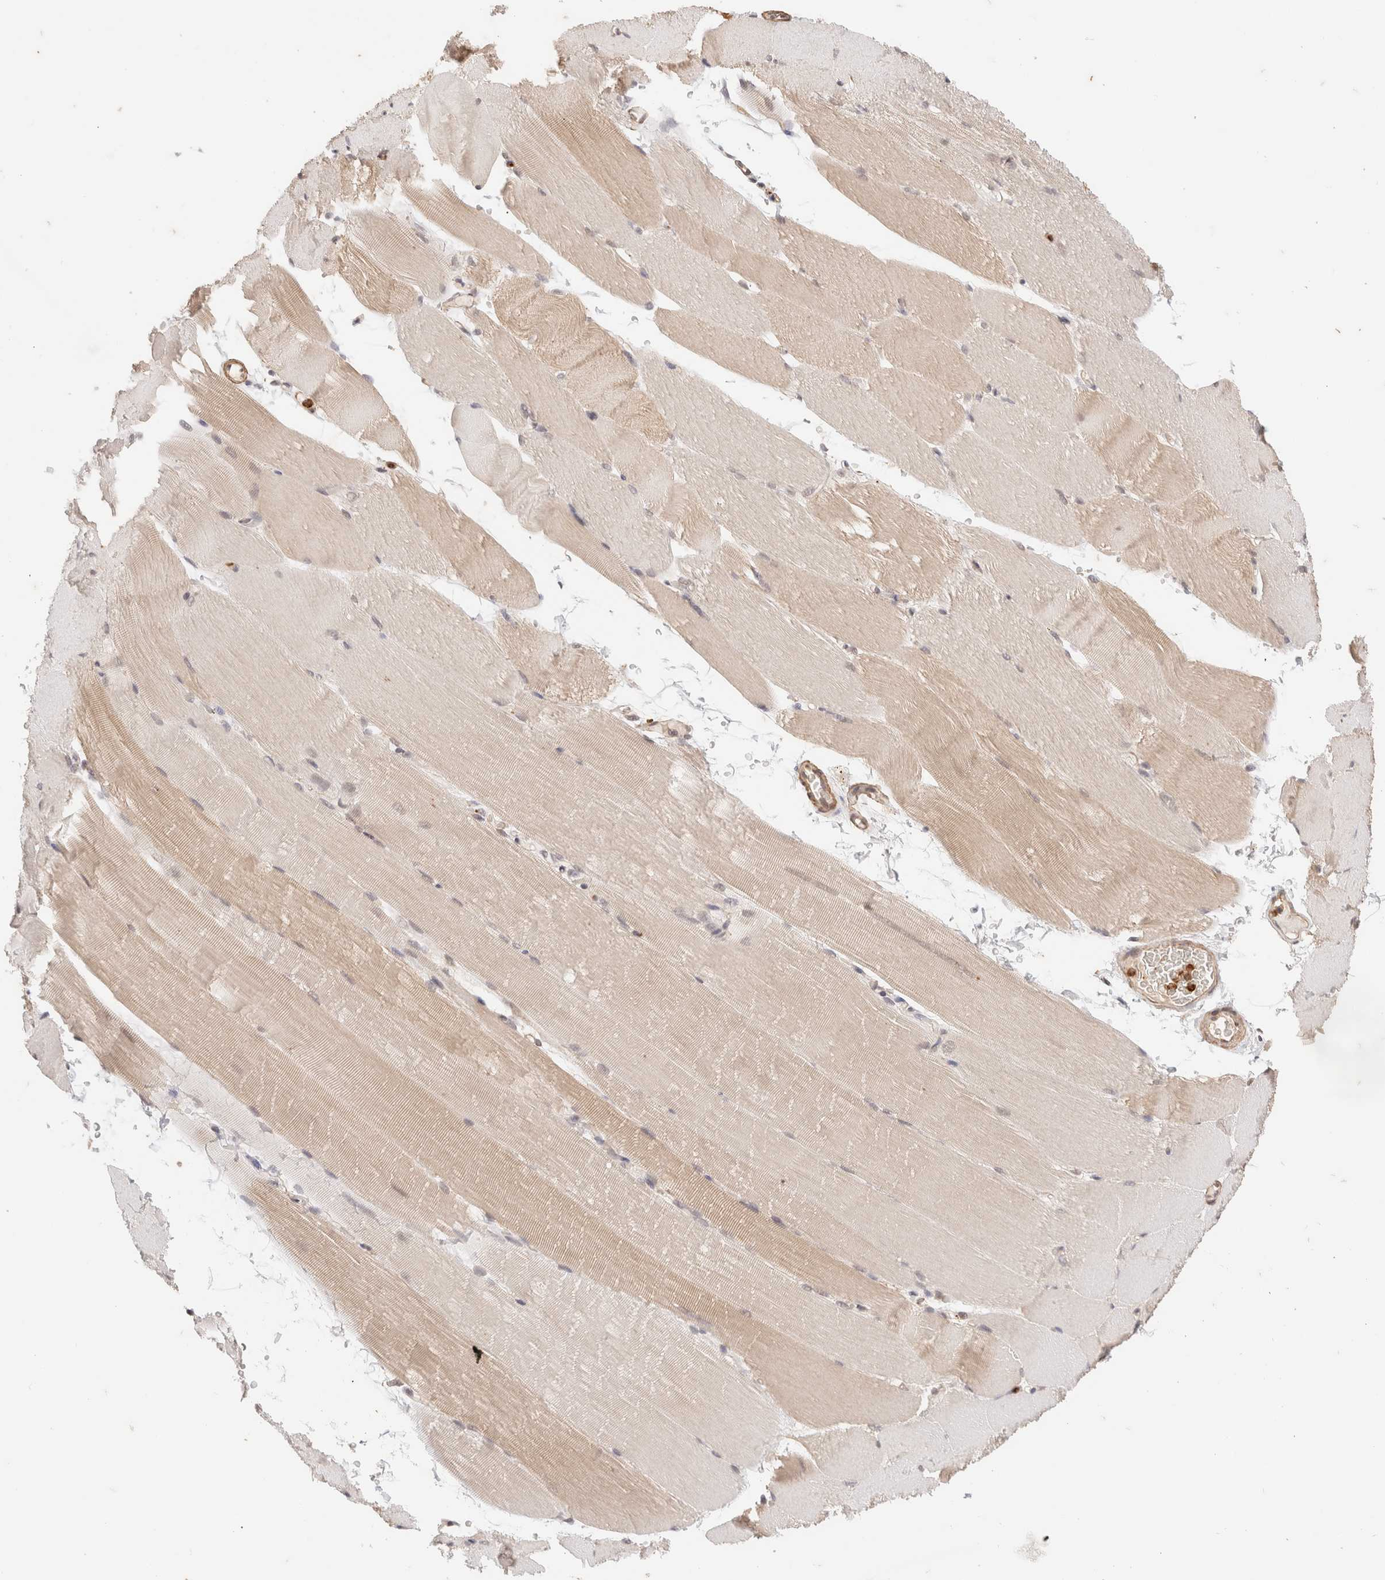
{"staining": {"intensity": "weak", "quantity": ">75%", "location": "cytoplasmic/membranous"}, "tissue": "skeletal muscle", "cell_type": "Myocytes", "image_type": "normal", "snomed": [{"axis": "morphology", "description": "Normal tissue, NOS"}, {"axis": "topography", "description": "Skeletal muscle"}, {"axis": "topography", "description": "Parathyroid gland"}], "caption": "Protein expression analysis of benign human skeletal muscle reveals weak cytoplasmic/membranous expression in about >75% of myocytes. Nuclei are stained in blue.", "gene": "BRPF3", "patient": {"sex": "female", "age": 37}}